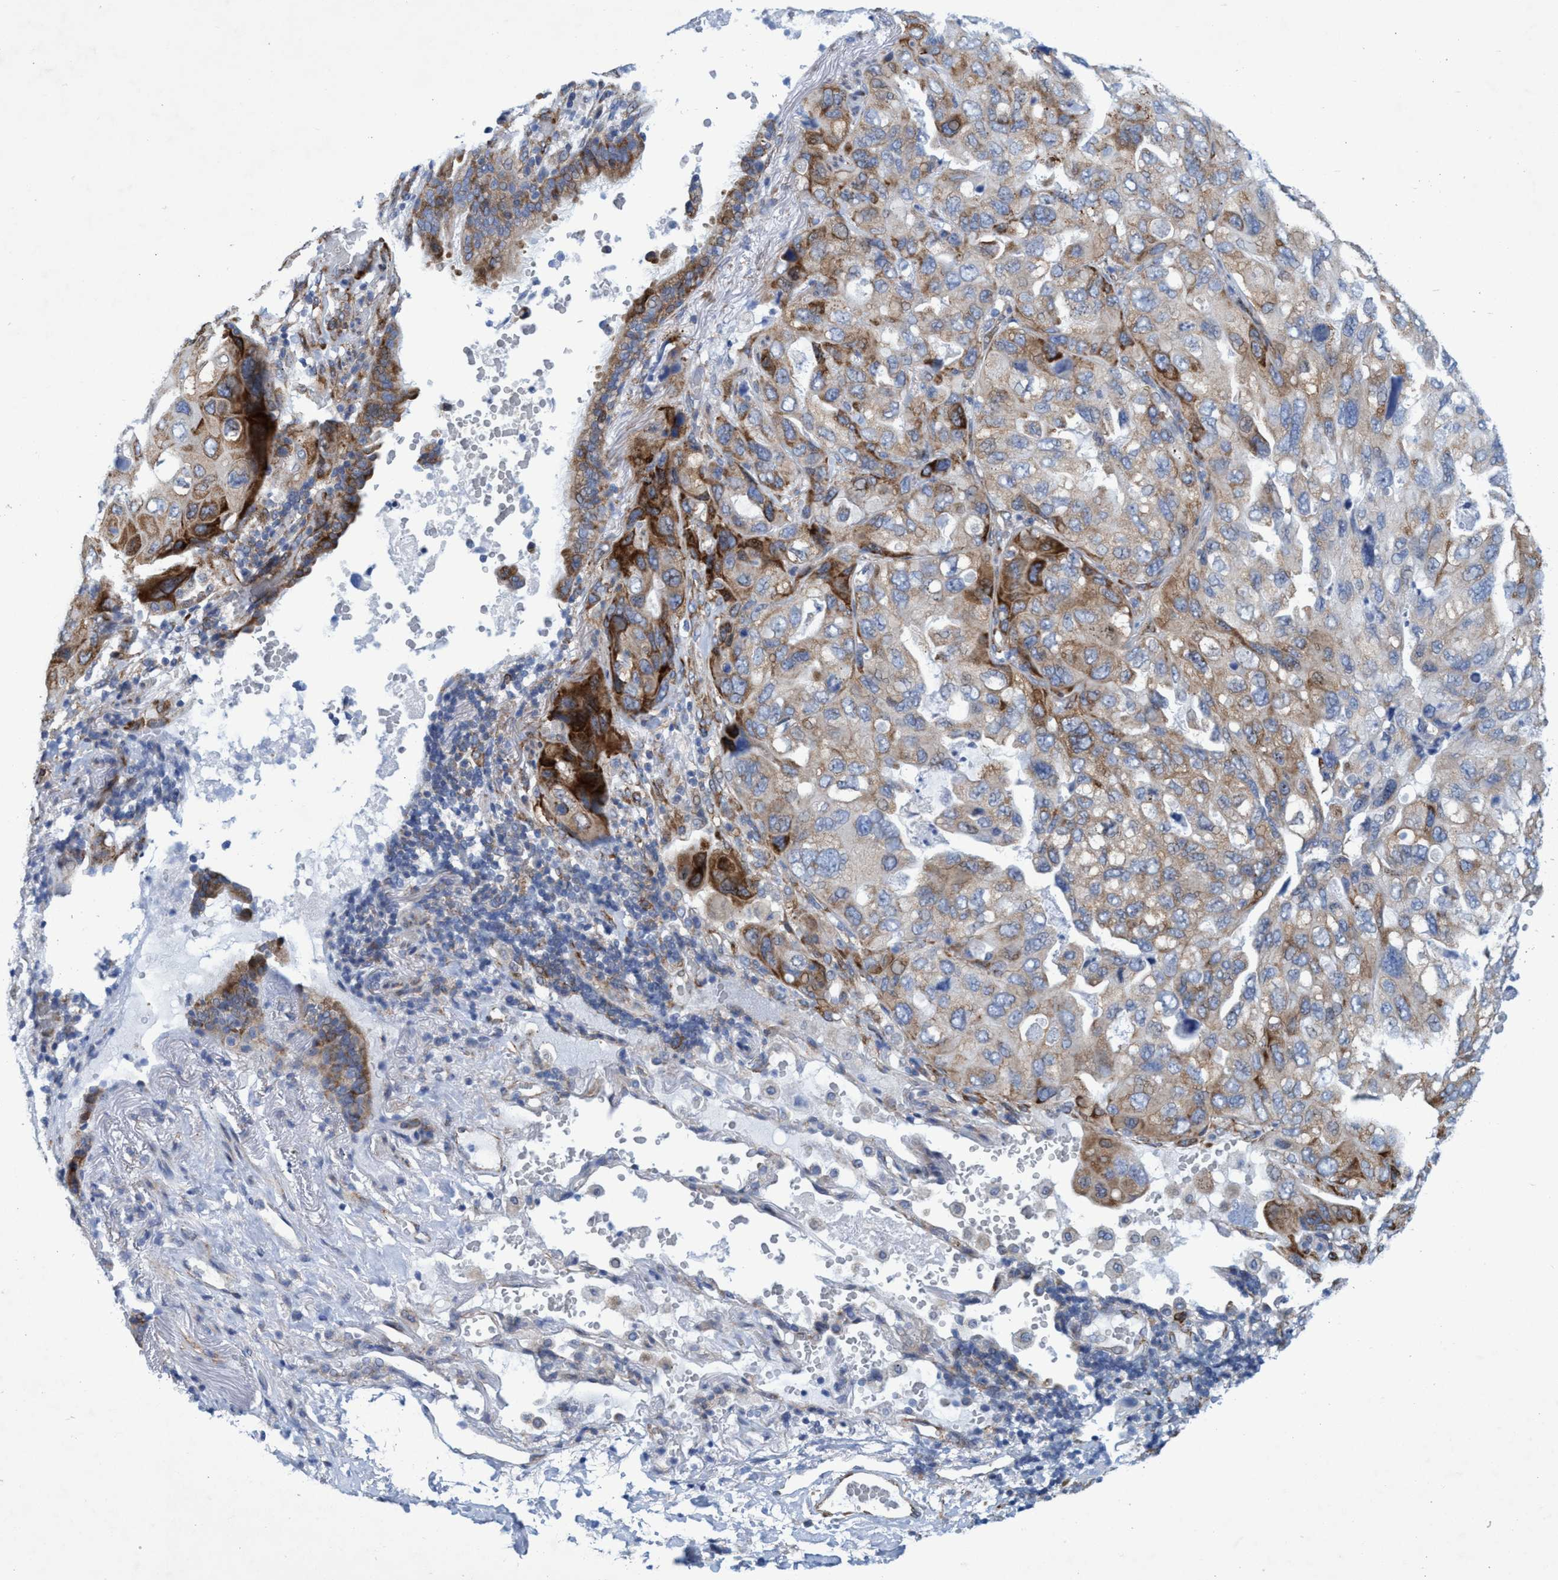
{"staining": {"intensity": "moderate", "quantity": "25%-75%", "location": "cytoplasmic/membranous"}, "tissue": "lung cancer", "cell_type": "Tumor cells", "image_type": "cancer", "snomed": [{"axis": "morphology", "description": "Squamous cell carcinoma, NOS"}, {"axis": "topography", "description": "Lung"}], "caption": "A histopathology image showing moderate cytoplasmic/membranous expression in approximately 25%-75% of tumor cells in lung squamous cell carcinoma, as visualized by brown immunohistochemical staining.", "gene": "R3HCC1", "patient": {"sex": "female", "age": 73}}